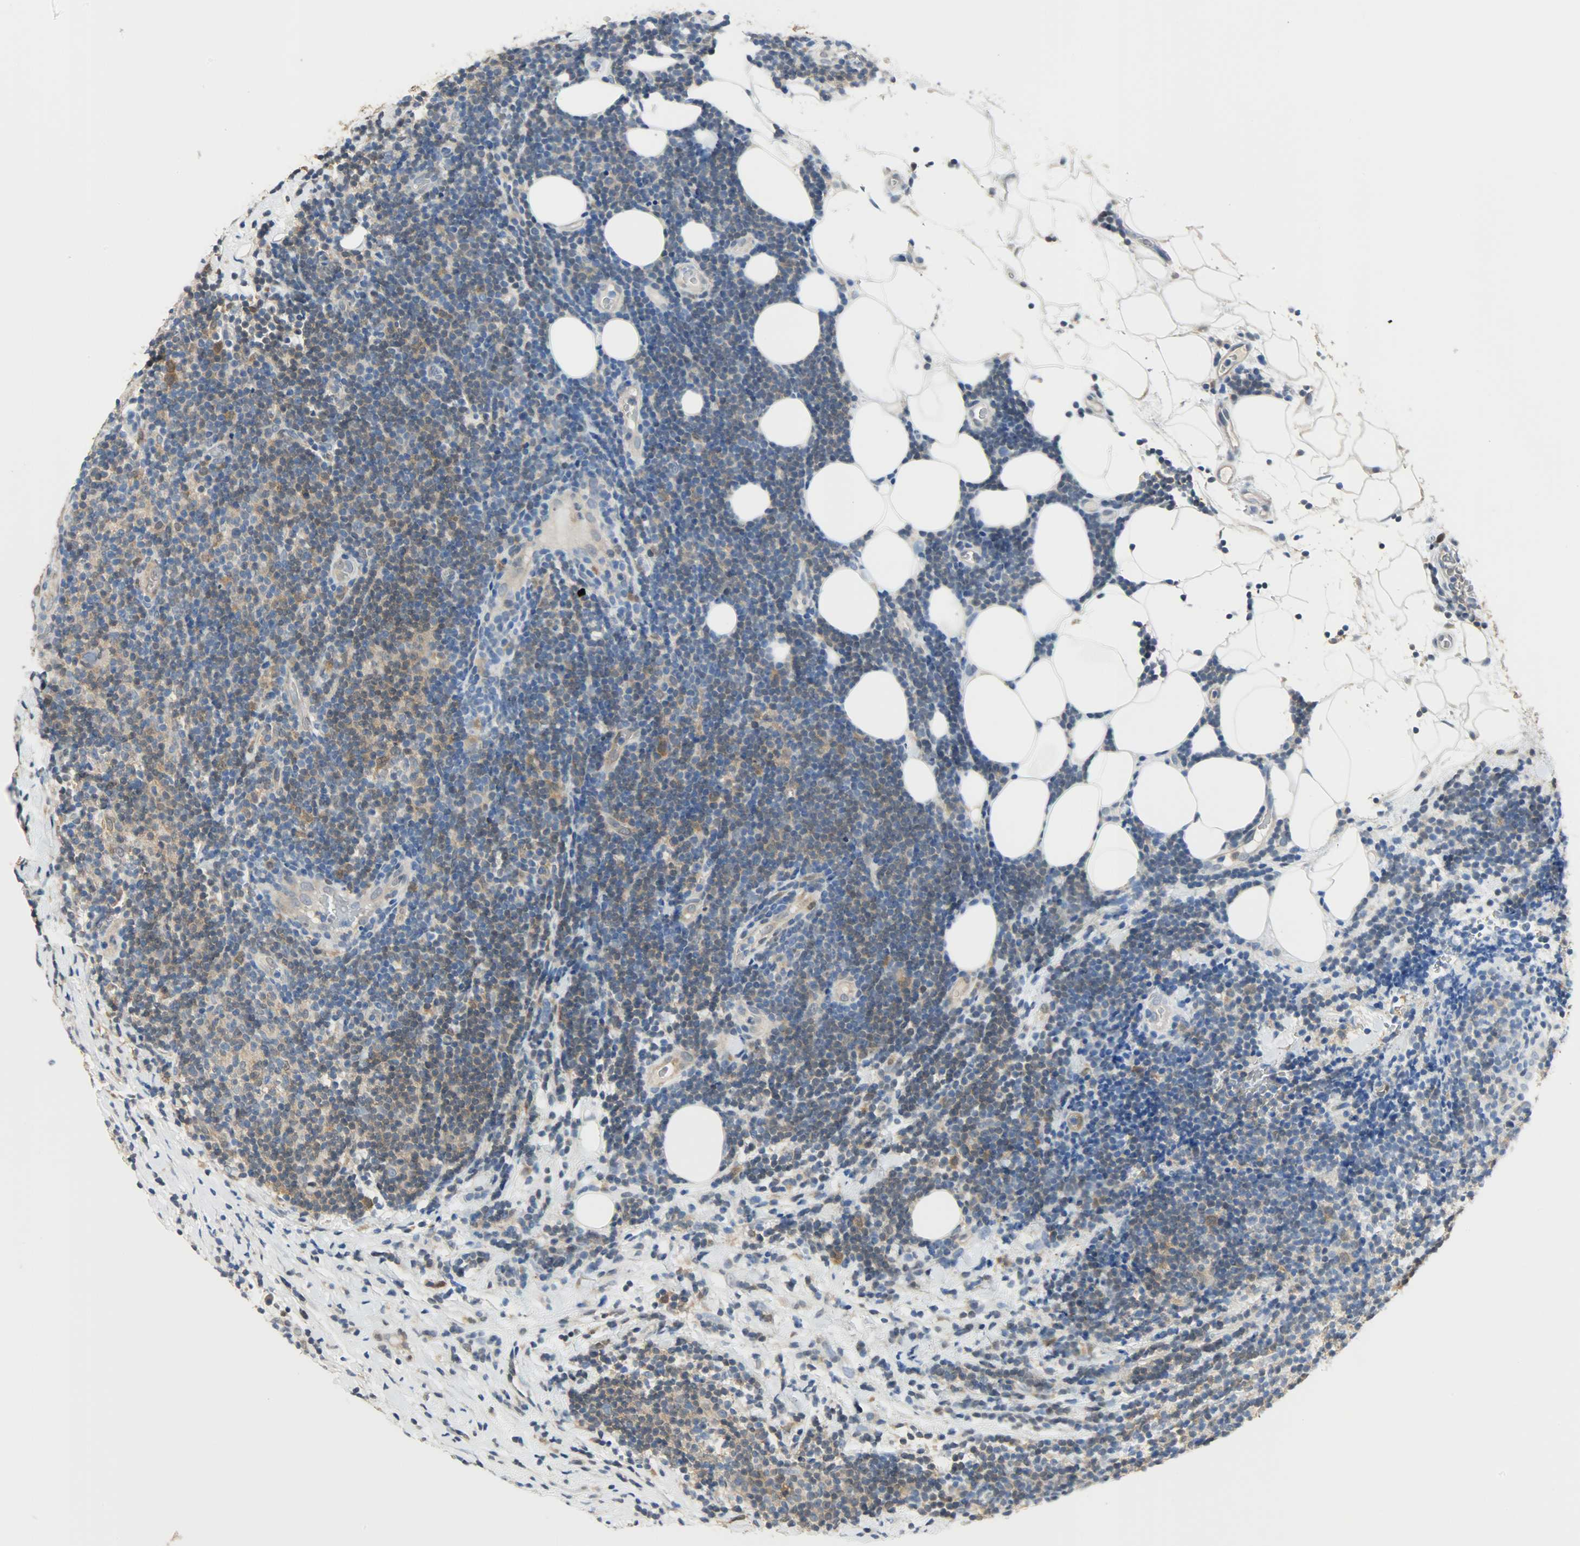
{"staining": {"intensity": "moderate", "quantity": "25%-75%", "location": "cytoplasmic/membranous"}, "tissue": "lymphoma", "cell_type": "Tumor cells", "image_type": "cancer", "snomed": [{"axis": "morphology", "description": "Malignant lymphoma, non-Hodgkin's type, Low grade"}, {"axis": "topography", "description": "Lymph node"}], "caption": "High-power microscopy captured an IHC histopathology image of lymphoma, revealing moderate cytoplasmic/membranous positivity in approximately 25%-75% of tumor cells.", "gene": "EIF4EBP1", "patient": {"sex": "male", "age": 83}}